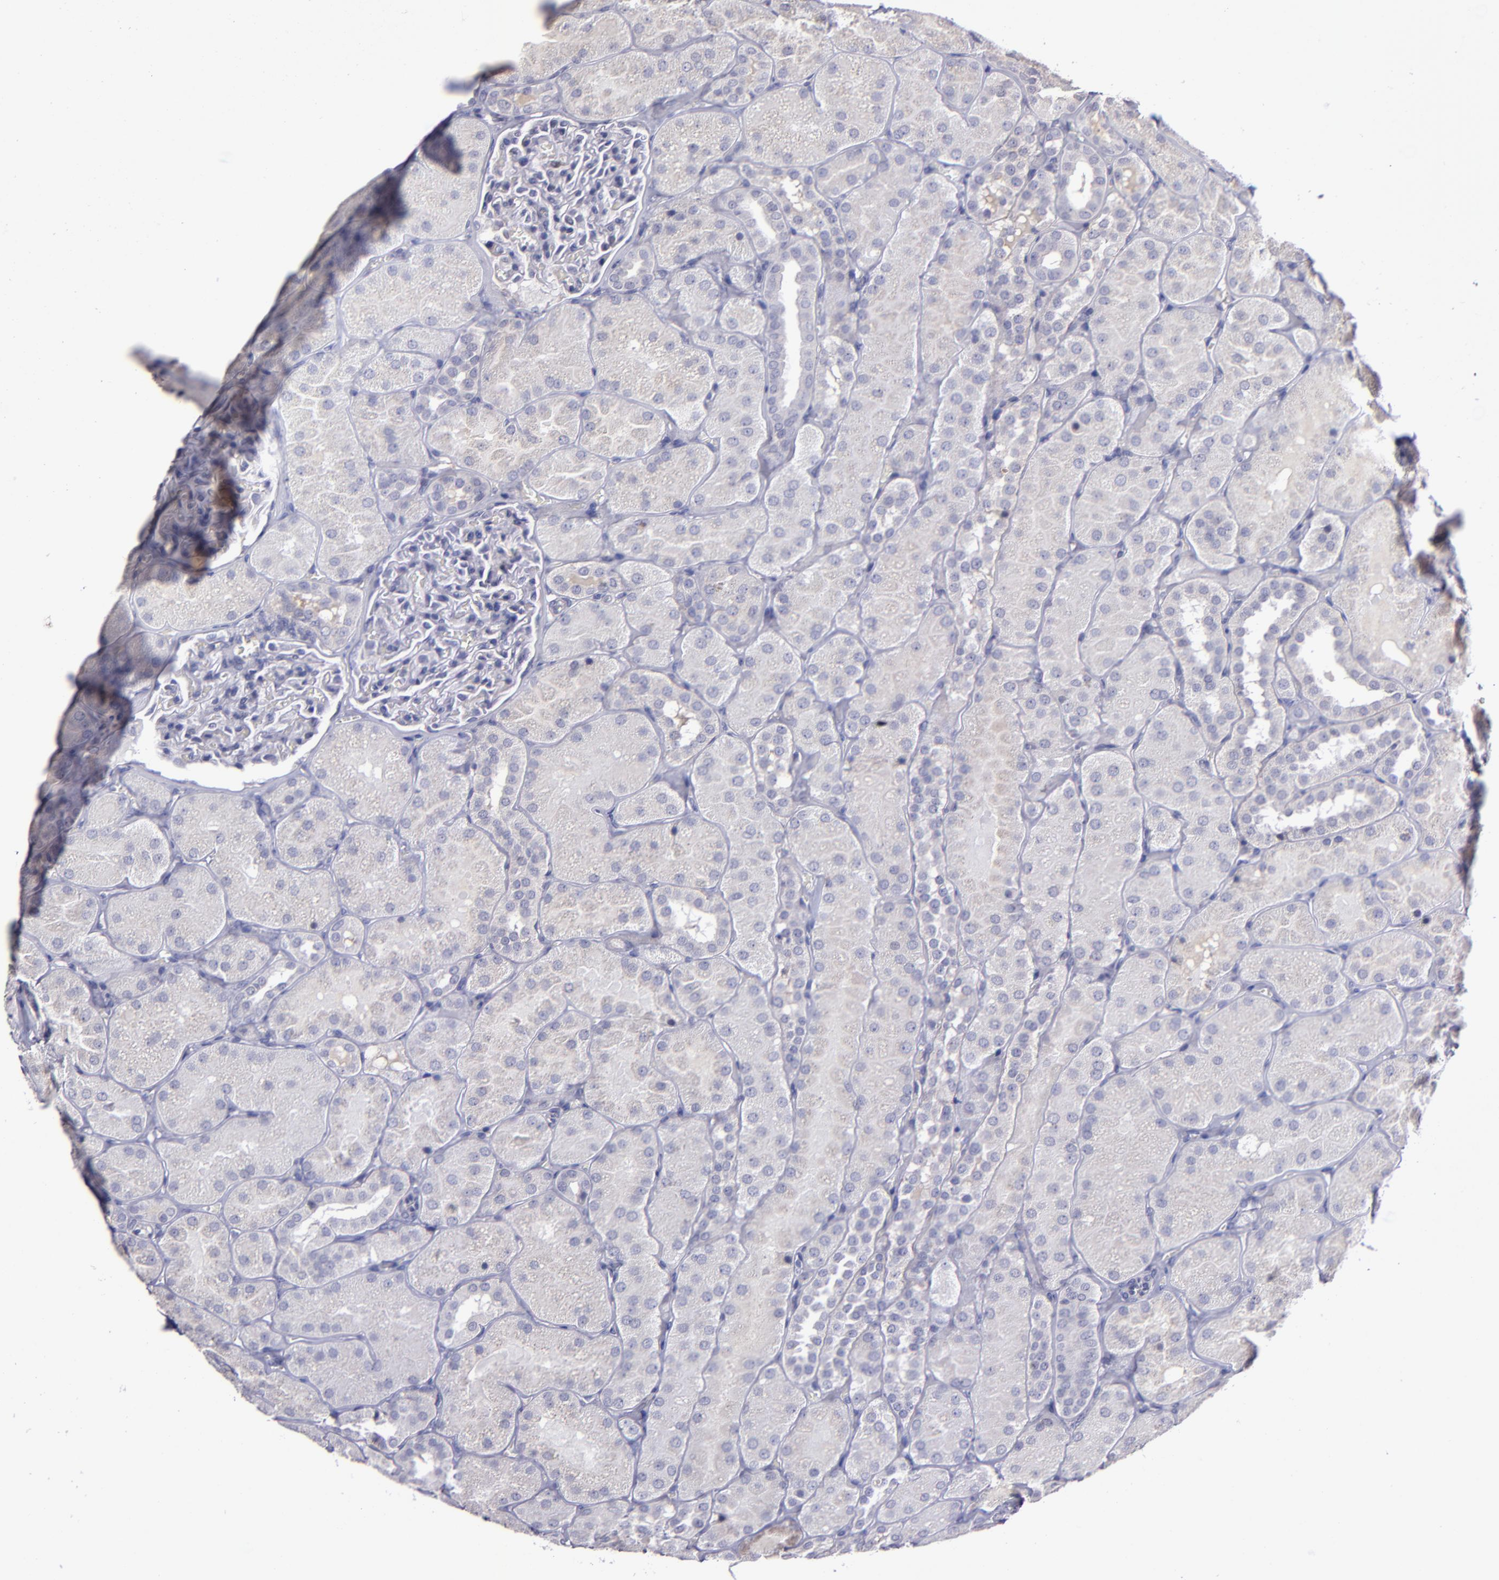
{"staining": {"intensity": "negative", "quantity": "none", "location": "none"}, "tissue": "kidney", "cell_type": "Cells in glomeruli", "image_type": "normal", "snomed": [{"axis": "morphology", "description": "Normal tissue, NOS"}, {"axis": "topography", "description": "Kidney"}], "caption": "Immunohistochemistry histopathology image of normal kidney: human kidney stained with DAB exhibits no significant protein expression in cells in glomeruli. (Stains: DAB IHC with hematoxylin counter stain, Microscopy: brightfield microscopy at high magnification).", "gene": "MASP1", "patient": {"sex": "male", "age": 28}}